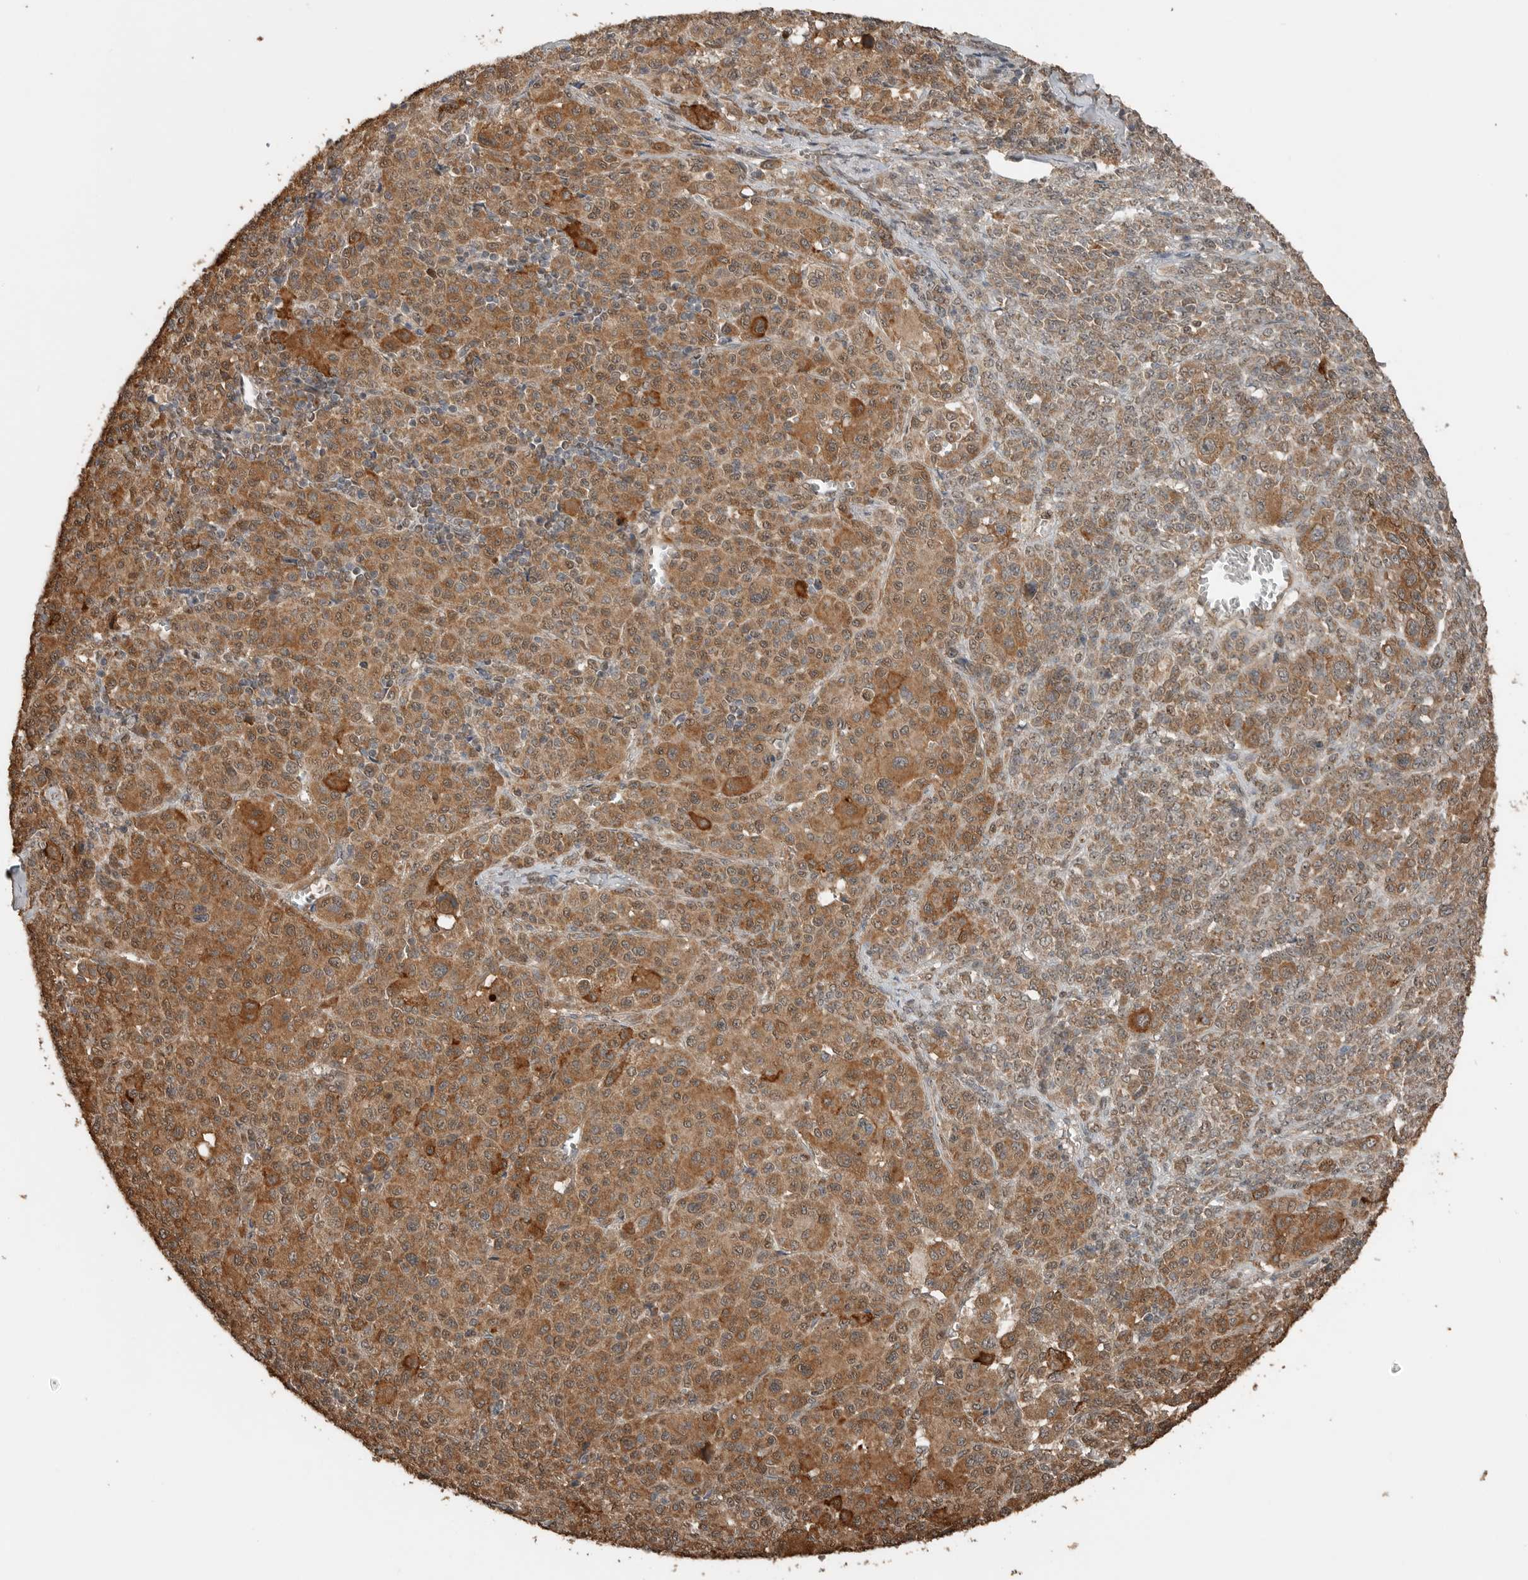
{"staining": {"intensity": "moderate", "quantity": ">75%", "location": "cytoplasmic/membranous"}, "tissue": "melanoma", "cell_type": "Tumor cells", "image_type": "cancer", "snomed": [{"axis": "morphology", "description": "Malignant melanoma, Metastatic site"}, {"axis": "topography", "description": "Skin"}], "caption": "Immunohistochemistry (IHC) photomicrograph of neoplastic tissue: malignant melanoma (metastatic site) stained using immunohistochemistry (IHC) demonstrates medium levels of moderate protein expression localized specifically in the cytoplasmic/membranous of tumor cells, appearing as a cytoplasmic/membranous brown color.", "gene": "BLZF1", "patient": {"sex": "female", "age": 74}}